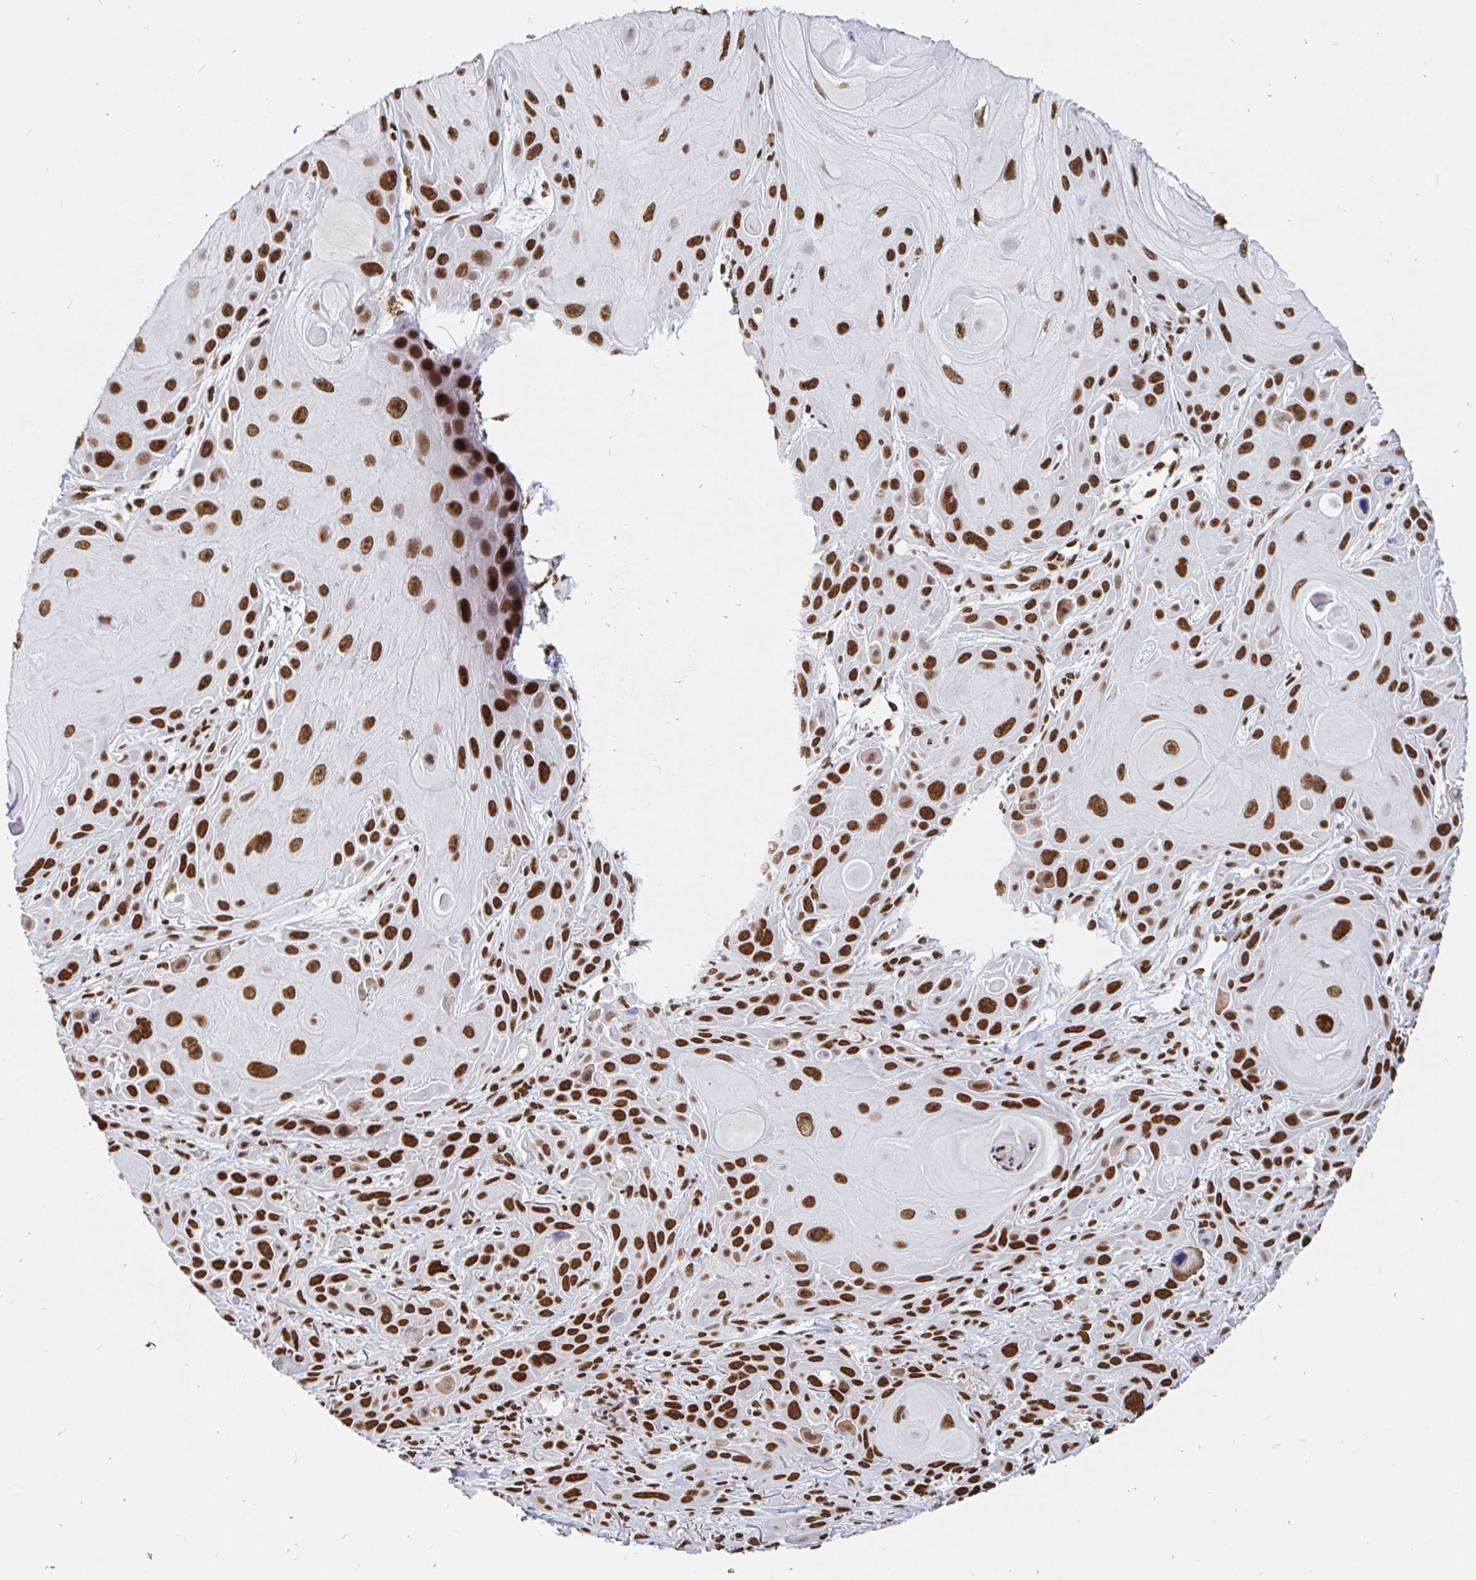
{"staining": {"intensity": "strong", "quantity": ">75%", "location": "nuclear"}, "tissue": "skin cancer", "cell_type": "Tumor cells", "image_type": "cancer", "snomed": [{"axis": "morphology", "description": "Squamous cell carcinoma, NOS"}, {"axis": "topography", "description": "Skin"}], "caption": "Human skin cancer stained with a brown dye reveals strong nuclear positive staining in approximately >75% of tumor cells.", "gene": "RBMX", "patient": {"sex": "female", "age": 94}}